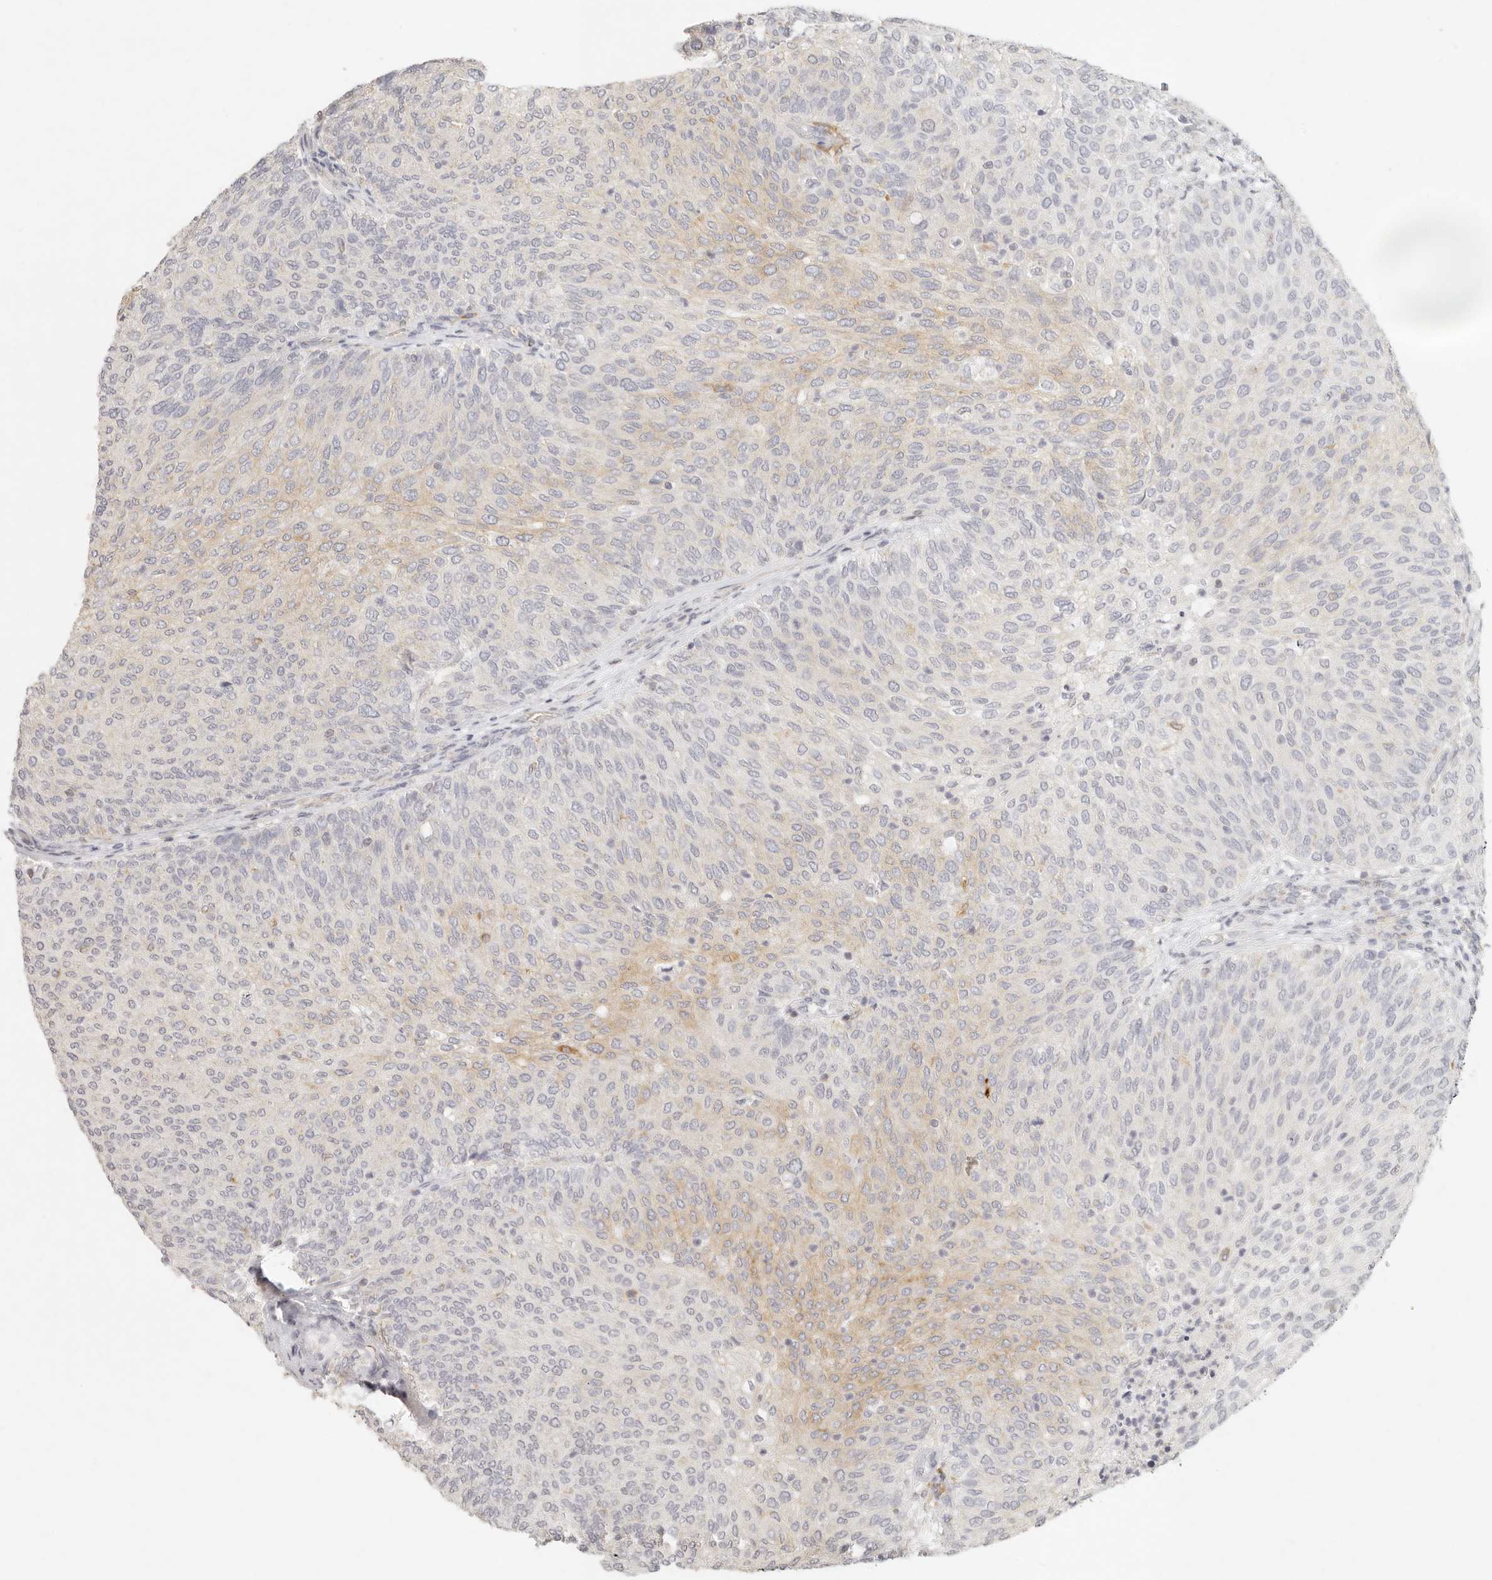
{"staining": {"intensity": "weak", "quantity": "<25%", "location": "cytoplasmic/membranous"}, "tissue": "urothelial cancer", "cell_type": "Tumor cells", "image_type": "cancer", "snomed": [{"axis": "morphology", "description": "Urothelial carcinoma, Low grade"}, {"axis": "topography", "description": "Urinary bladder"}], "caption": "This photomicrograph is of low-grade urothelial carcinoma stained with IHC to label a protein in brown with the nuclei are counter-stained blue. There is no staining in tumor cells.", "gene": "NIBAN1", "patient": {"sex": "female", "age": 79}}